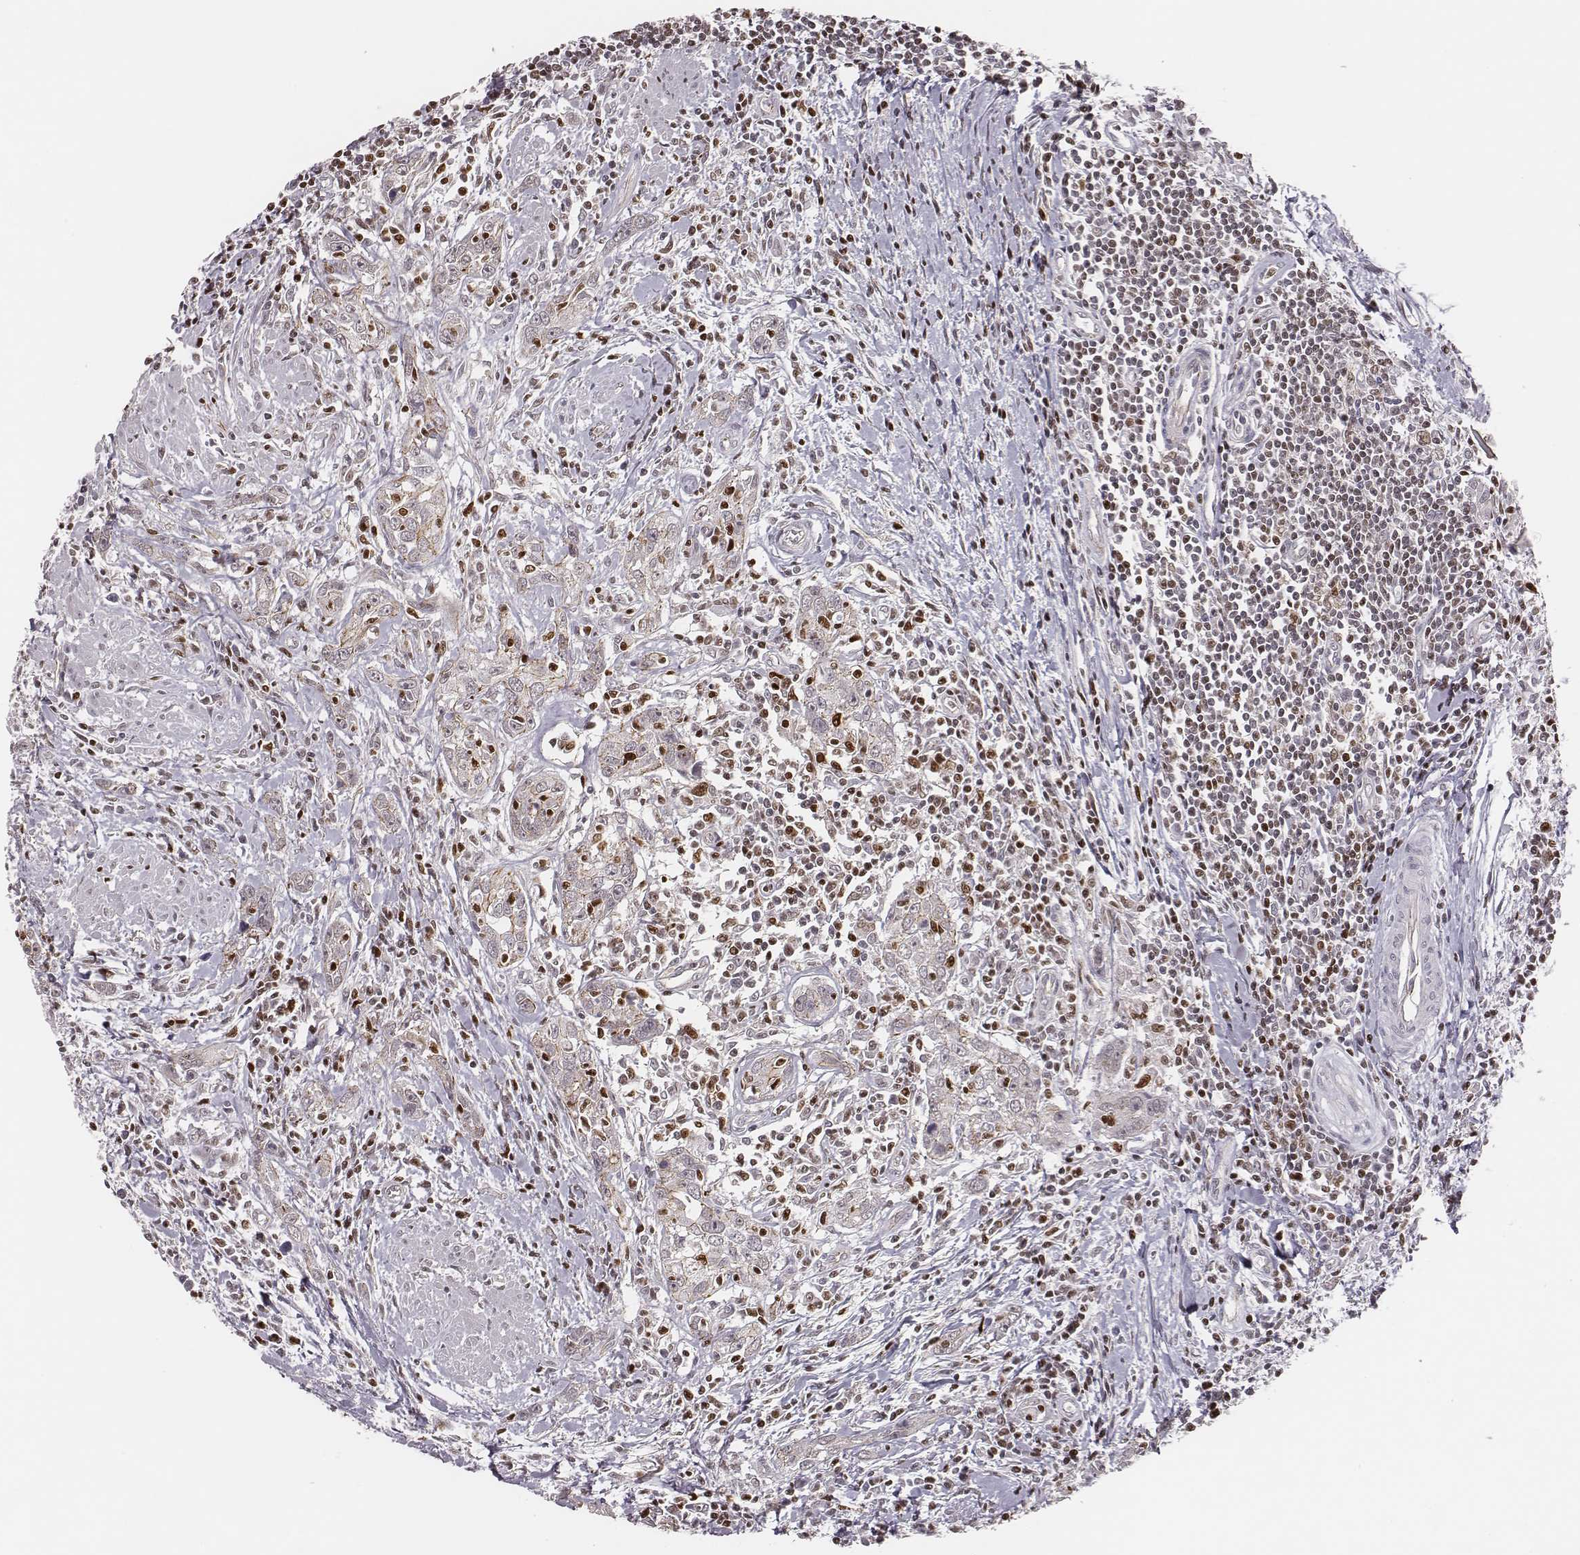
{"staining": {"intensity": "negative", "quantity": "none", "location": "none"}, "tissue": "urothelial cancer", "cell_type": "Tumor cells", "image_type": "cancer", "snomed": [{"axis": "morphology", "description": "Urothelial carcinoma, High grade"}, {"axis": "topography", "description": "Urinary bladder"}], "caption": "Urothelial cancer was stained to show a protein in brown. There is no significant positivity in tumor cells. (Brightfield microscopy of DAB (3,3'-diaminobenzidine) immunohistochemistry (IHC) at high magnification).", "gene": "WDR59", "patient": {"sex": "male", "age": 83}}